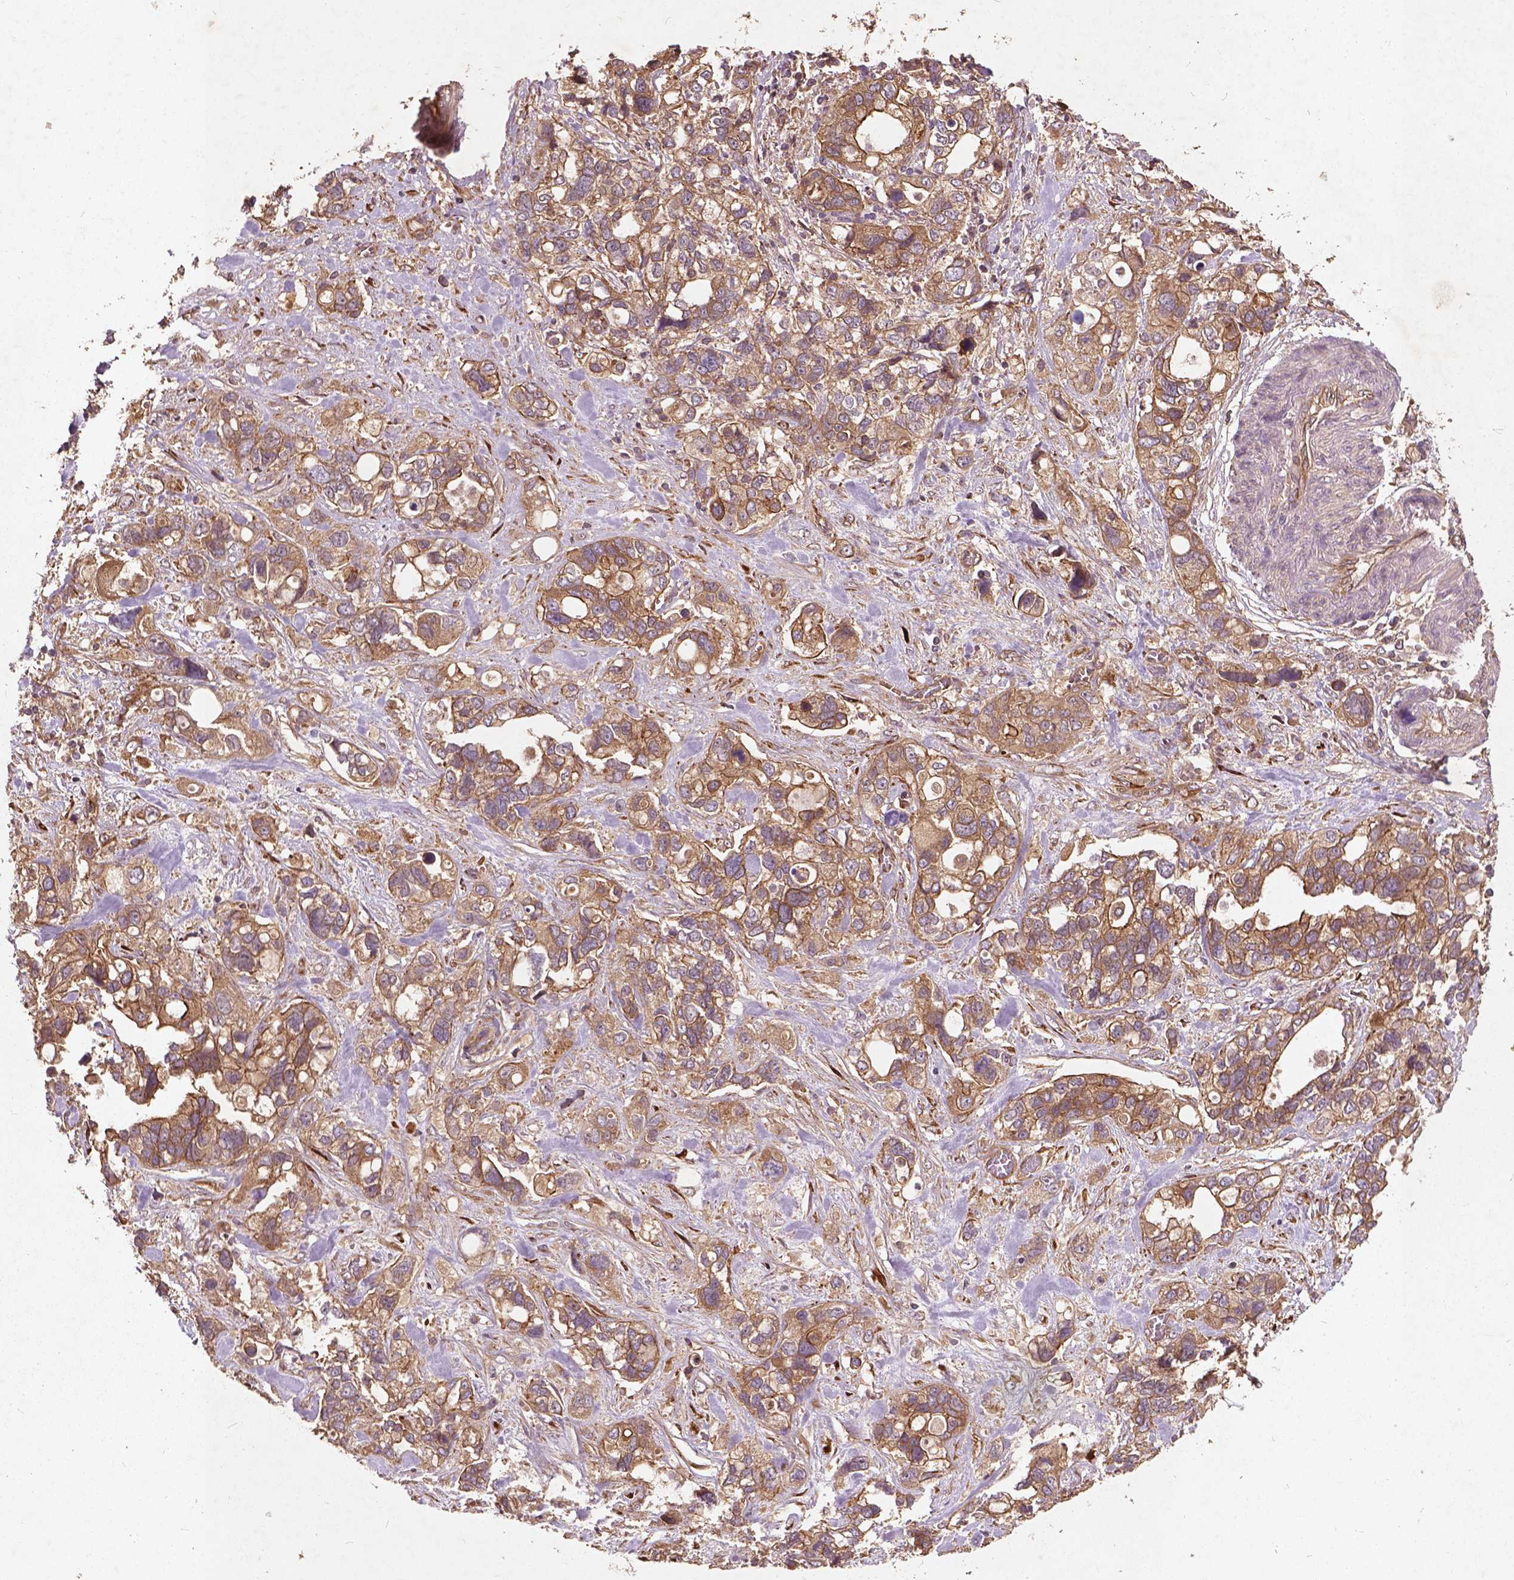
{"staining": {"intensity": "moderate", "quantity": ">75%", "location": "cytoplasmic/membranous"}, "tissue": "stomach cancer", "cell_type": "Tumor cells", "image_type": "cancer", "snomed": [{"axis": "morphology", "description": "Adenocarcinoma, NOS"}, {"axis": "topography", "description": "Stomach, upper"}], "caption": "Tumor cells exhibit moderate cytoplasmic/membranous staining in approximately >75% of cells in stomach cancer.", "gene": "UBXN2A", "patient": {"sex": "female", "age": 81}}